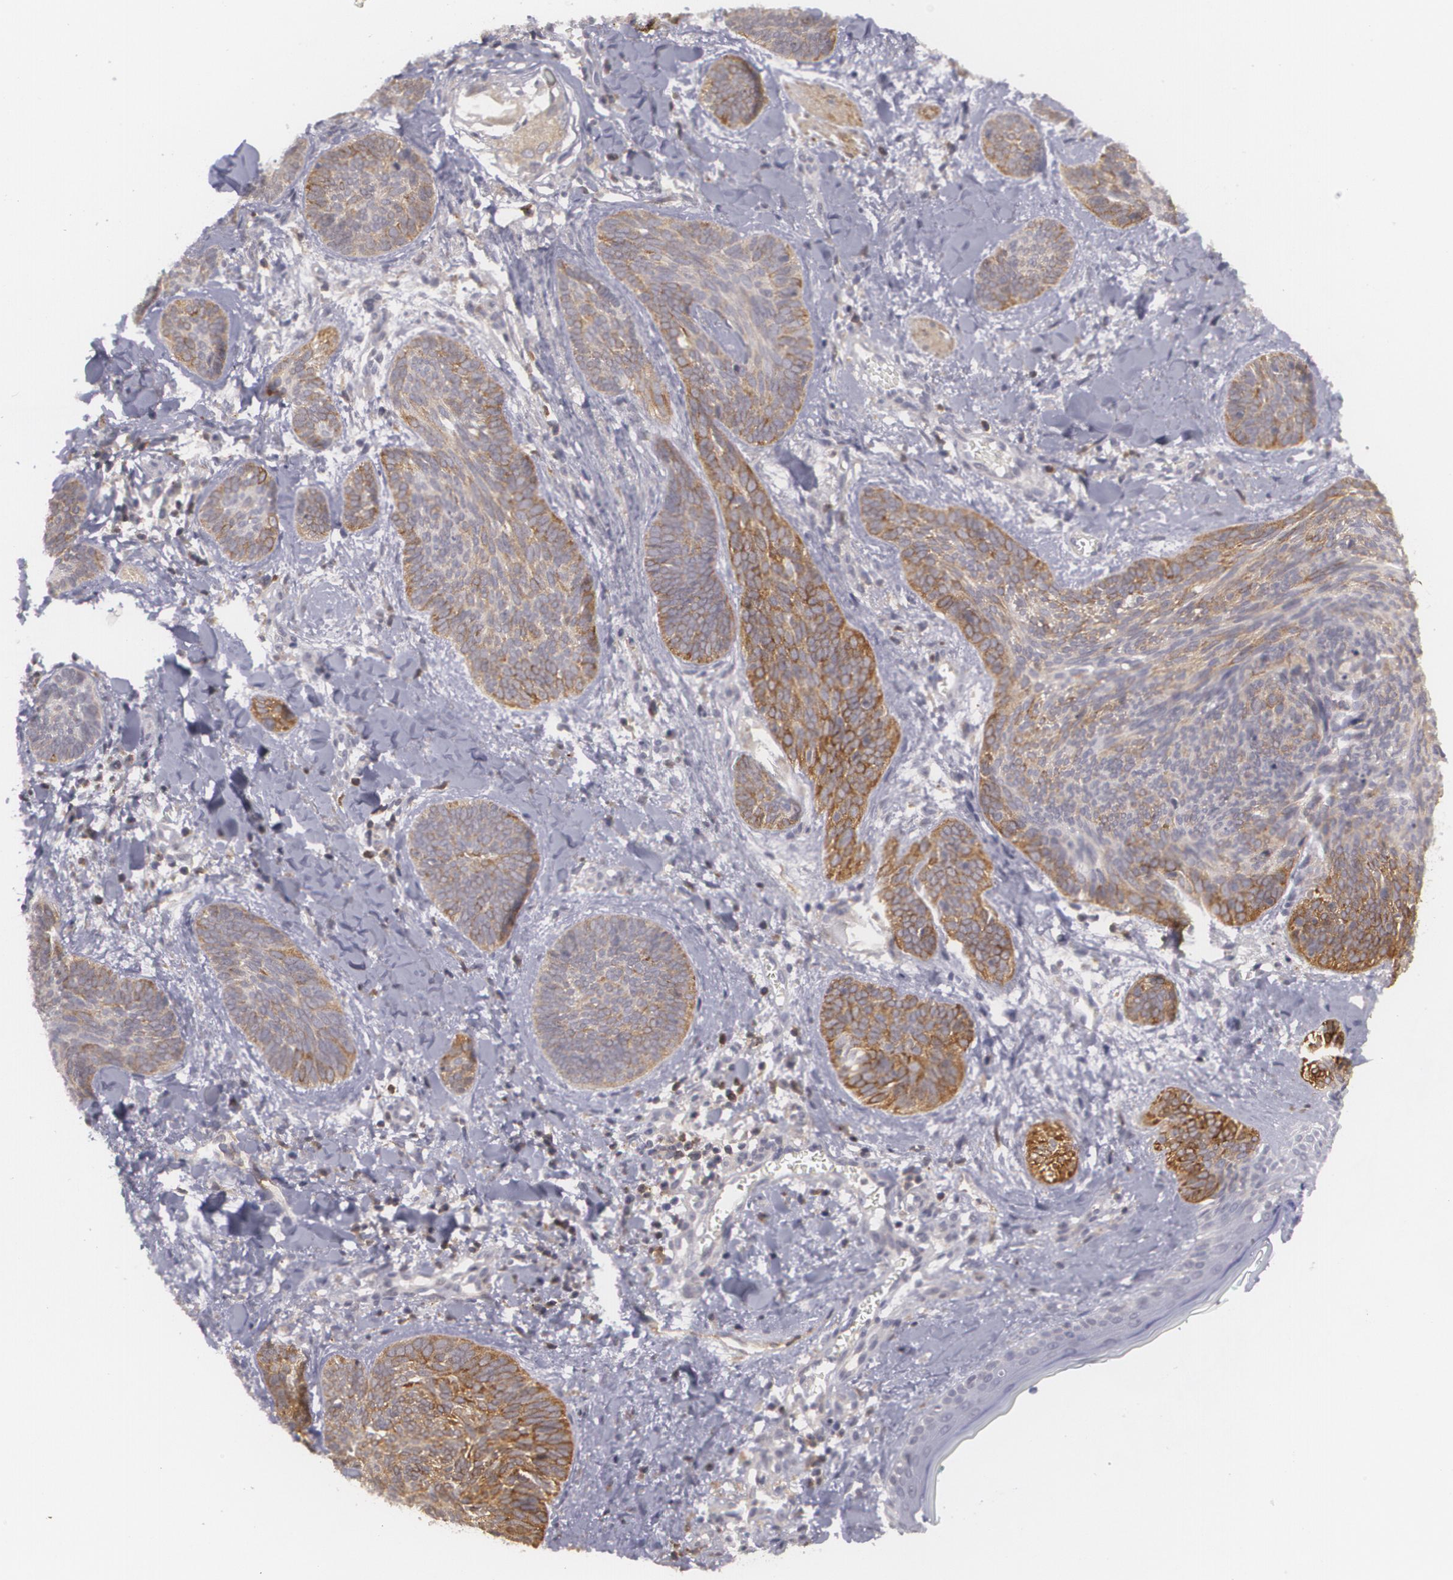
{"staining": {"intensity": "moderate", "quantity": ">75%", "location": "cytoplasmic/membranous"}, "tissue": "skin cancer", "cell_type": "Tumor cells", "image_type": "cancer", "snomed": [{"axis": "morphology", "description": "Basal cell carcinoma"}, {"axis": "topography", "description": "Skin"}], "caption": "There is medium levels of moderate cytoplasmic/membranous expression in tumor cells of skin basal cell carcinoma, as demonstrated by immunohistochemical staining (brown color).", "gene": "BIN1", "patient": {"sex": "female", "age": 81}}